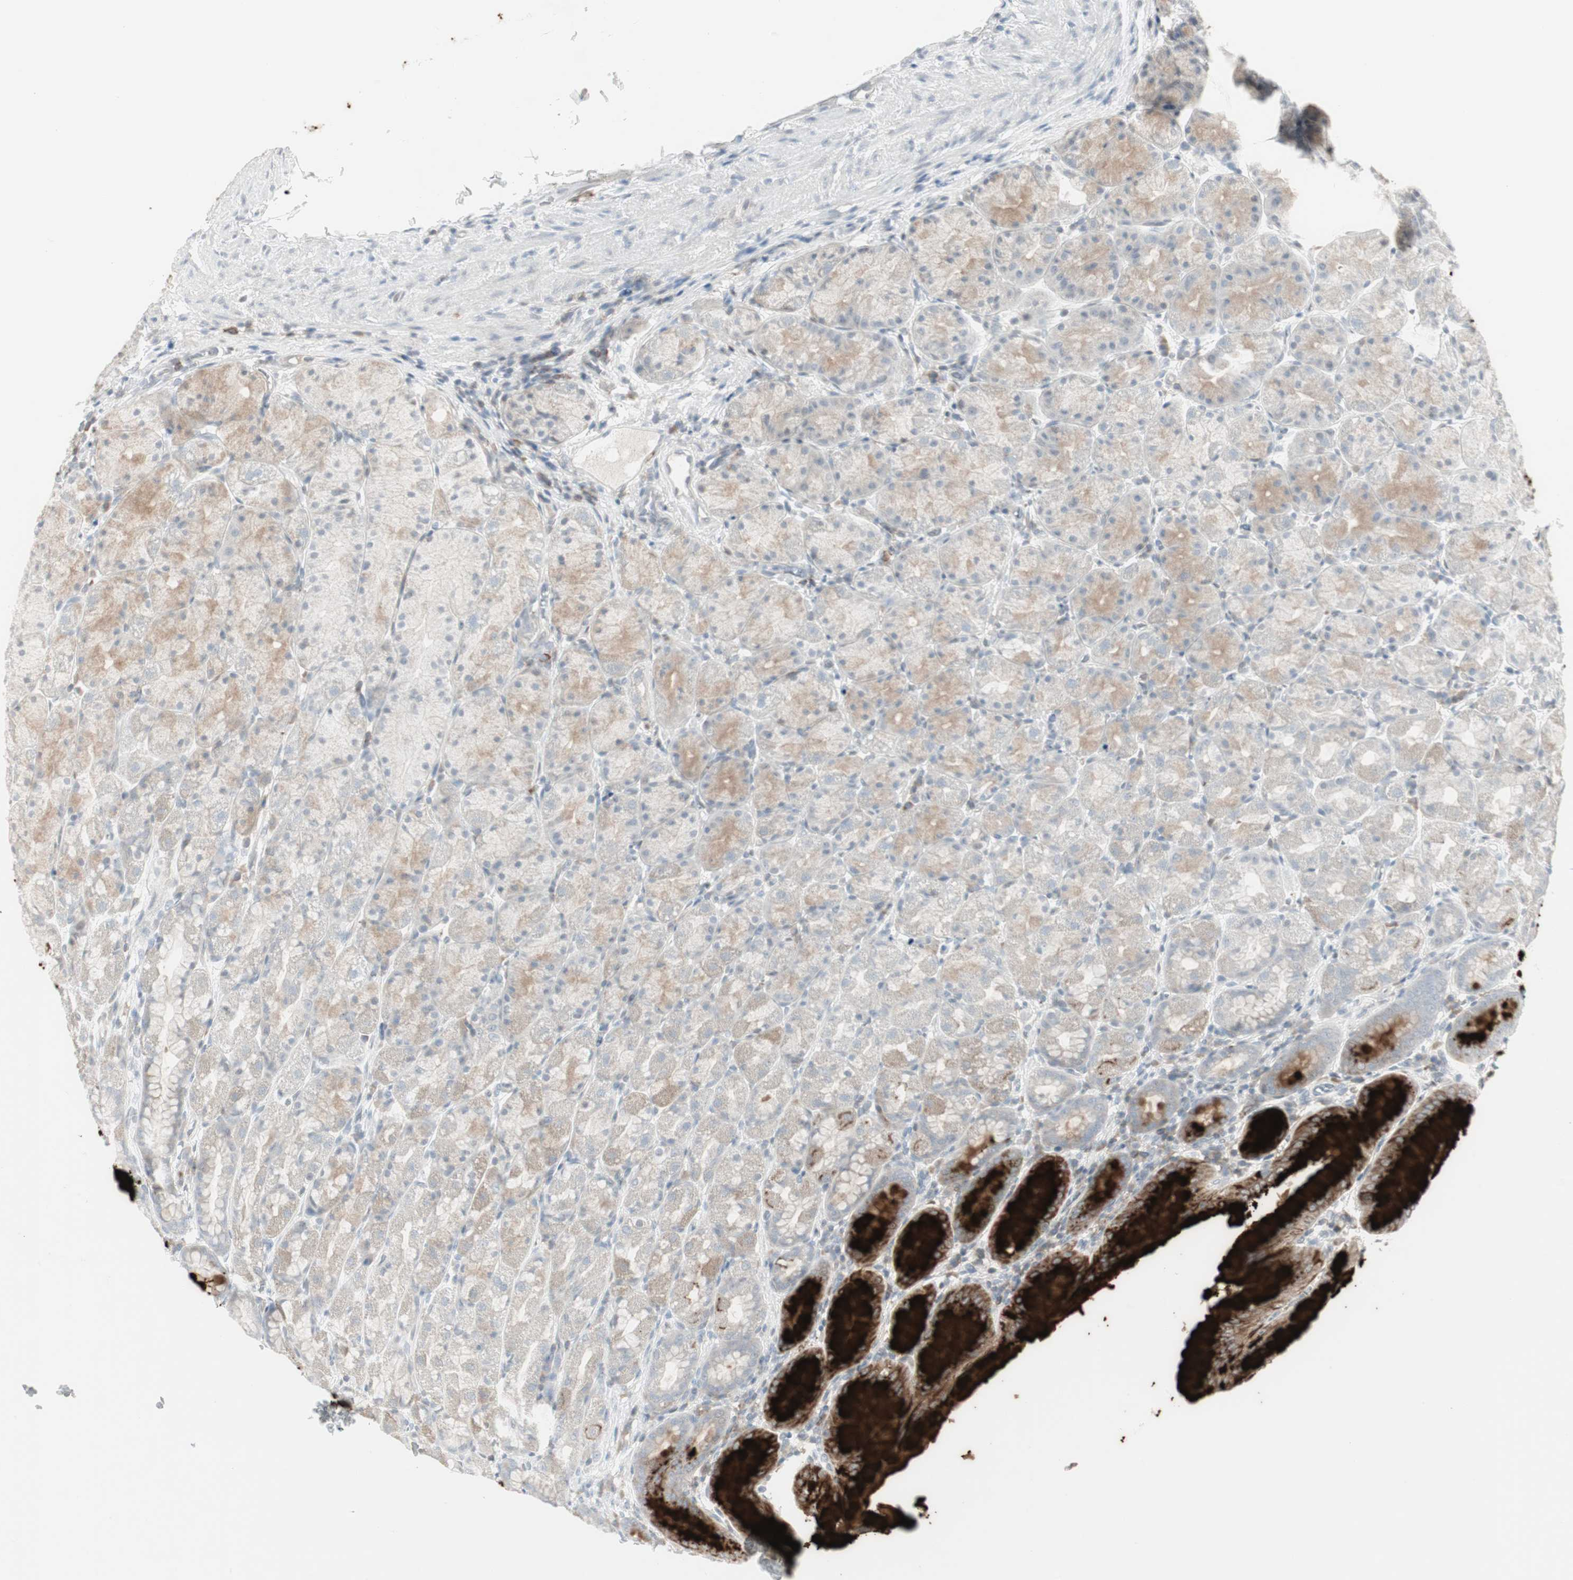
{"staining": {"intensity": "strong", "quantity": "<25%", "location": "cytoplasmic/membranous"}, "tissue": "stomach", "cell_type": "Glandular cells", "image_type": "normal", "snomed": [{"axis": "morphology", "description": "Normal tissue, NOS"}, {"axis": "topography", "description": "Stomach, upper"}], "caption": "This micrograph displays immunohistochemistry staining of benign stomach, with medium strong cytoplasmic/membranous staining in about <25% of glandular cells.", "gene": "MAP4K4", "patient": {"sex": "male", "age": 68}}